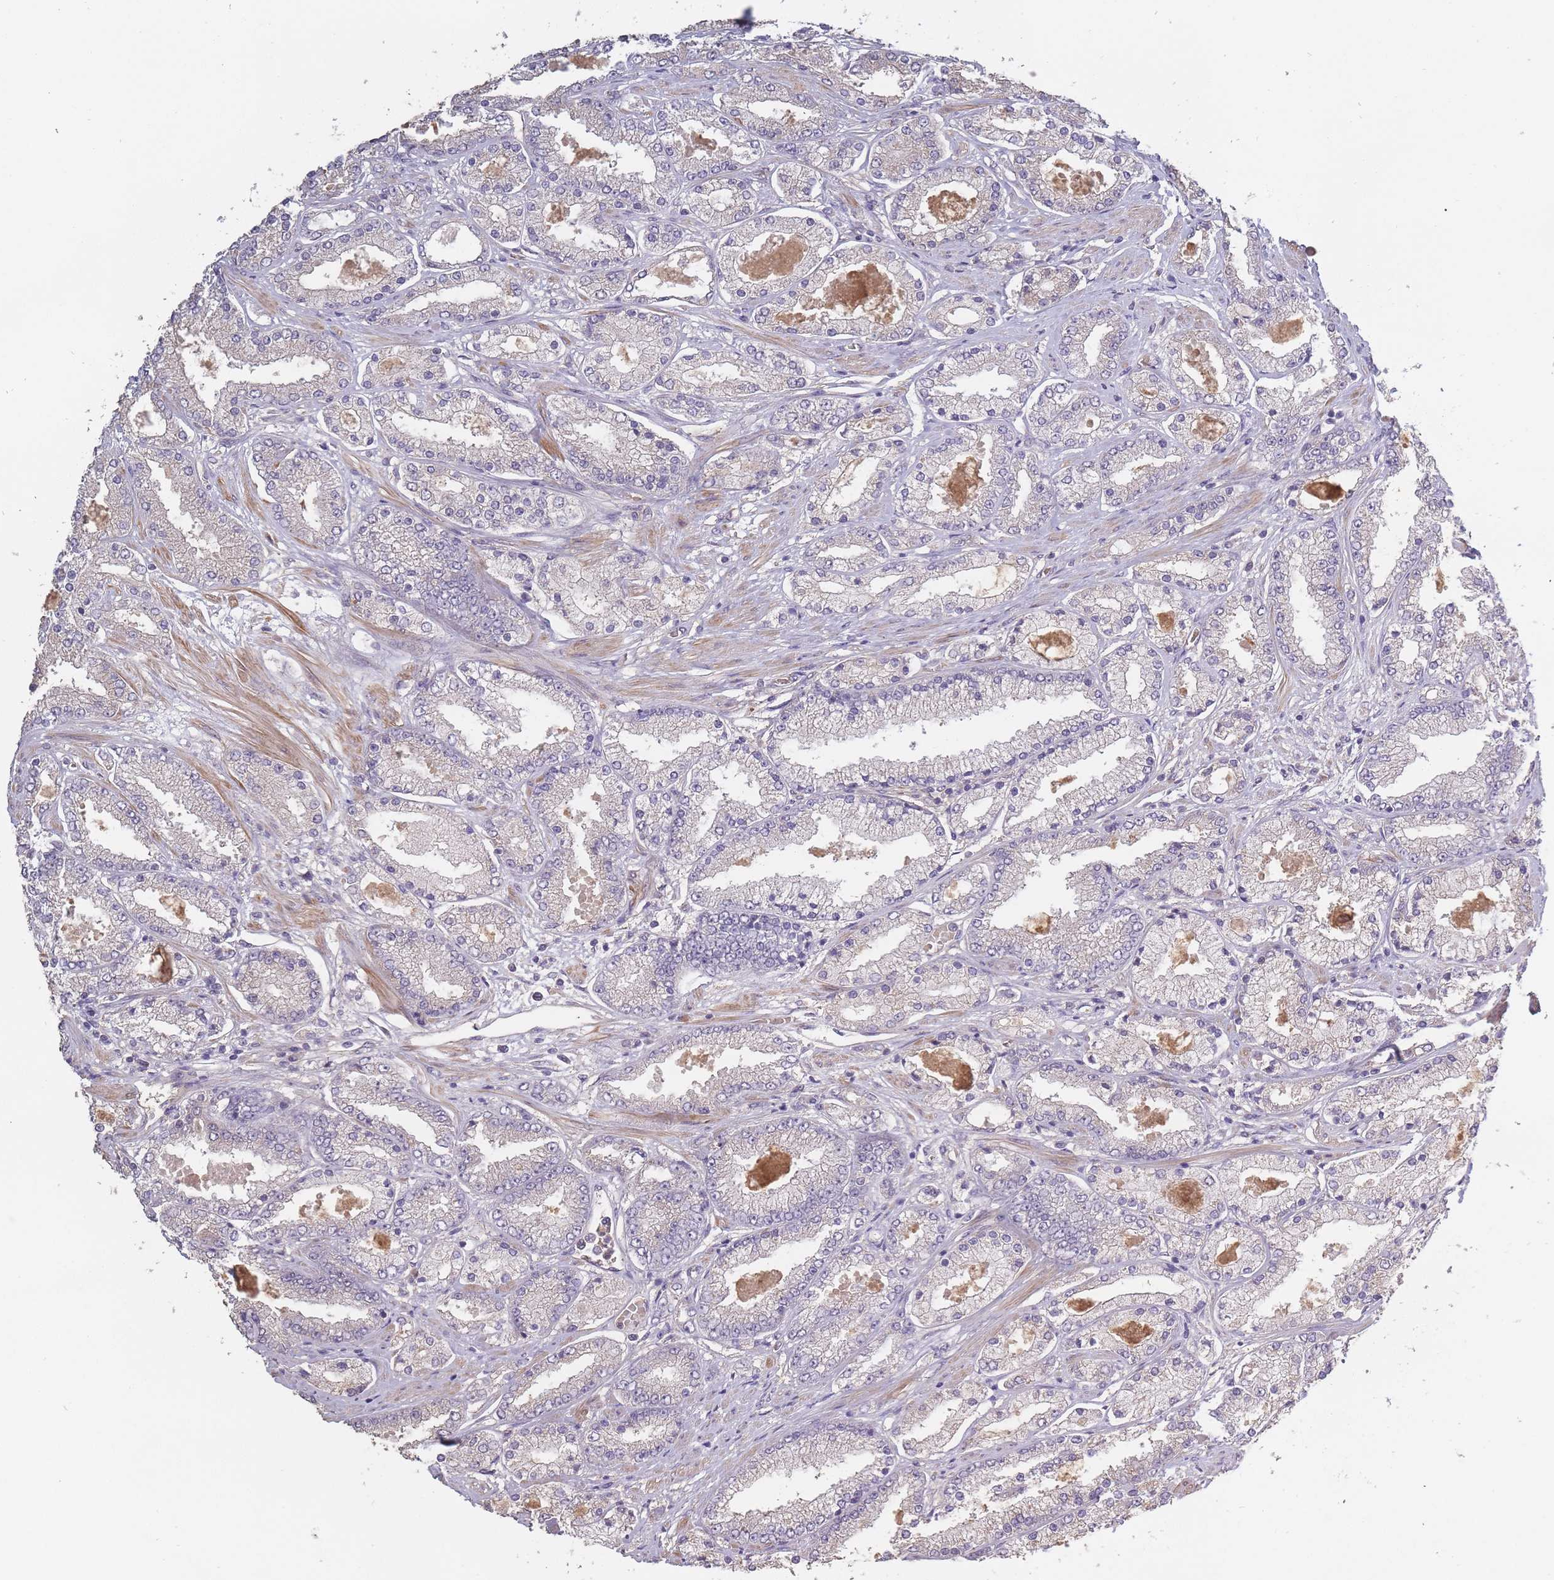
{"staining": {"intensity": "negative", "quantity": "none", "location": "none"}, "tissue": "prostate cancer", "cell_type": "Tumor cells", "image_type": "cancer", "snomed": [{"axis": "morphology", "description": "Adenocarcinoma, High grade"}, {"axis": "topography", "description": "Prostate"}], "caption": "This is an immunohistochemistry (IHC) micrograph of human high-grade adenocarcinoma (prostate). There is no positivity in tumor cells.", "gene": "KIAA1755", "patient": {"sex": "male", "age": 69}}